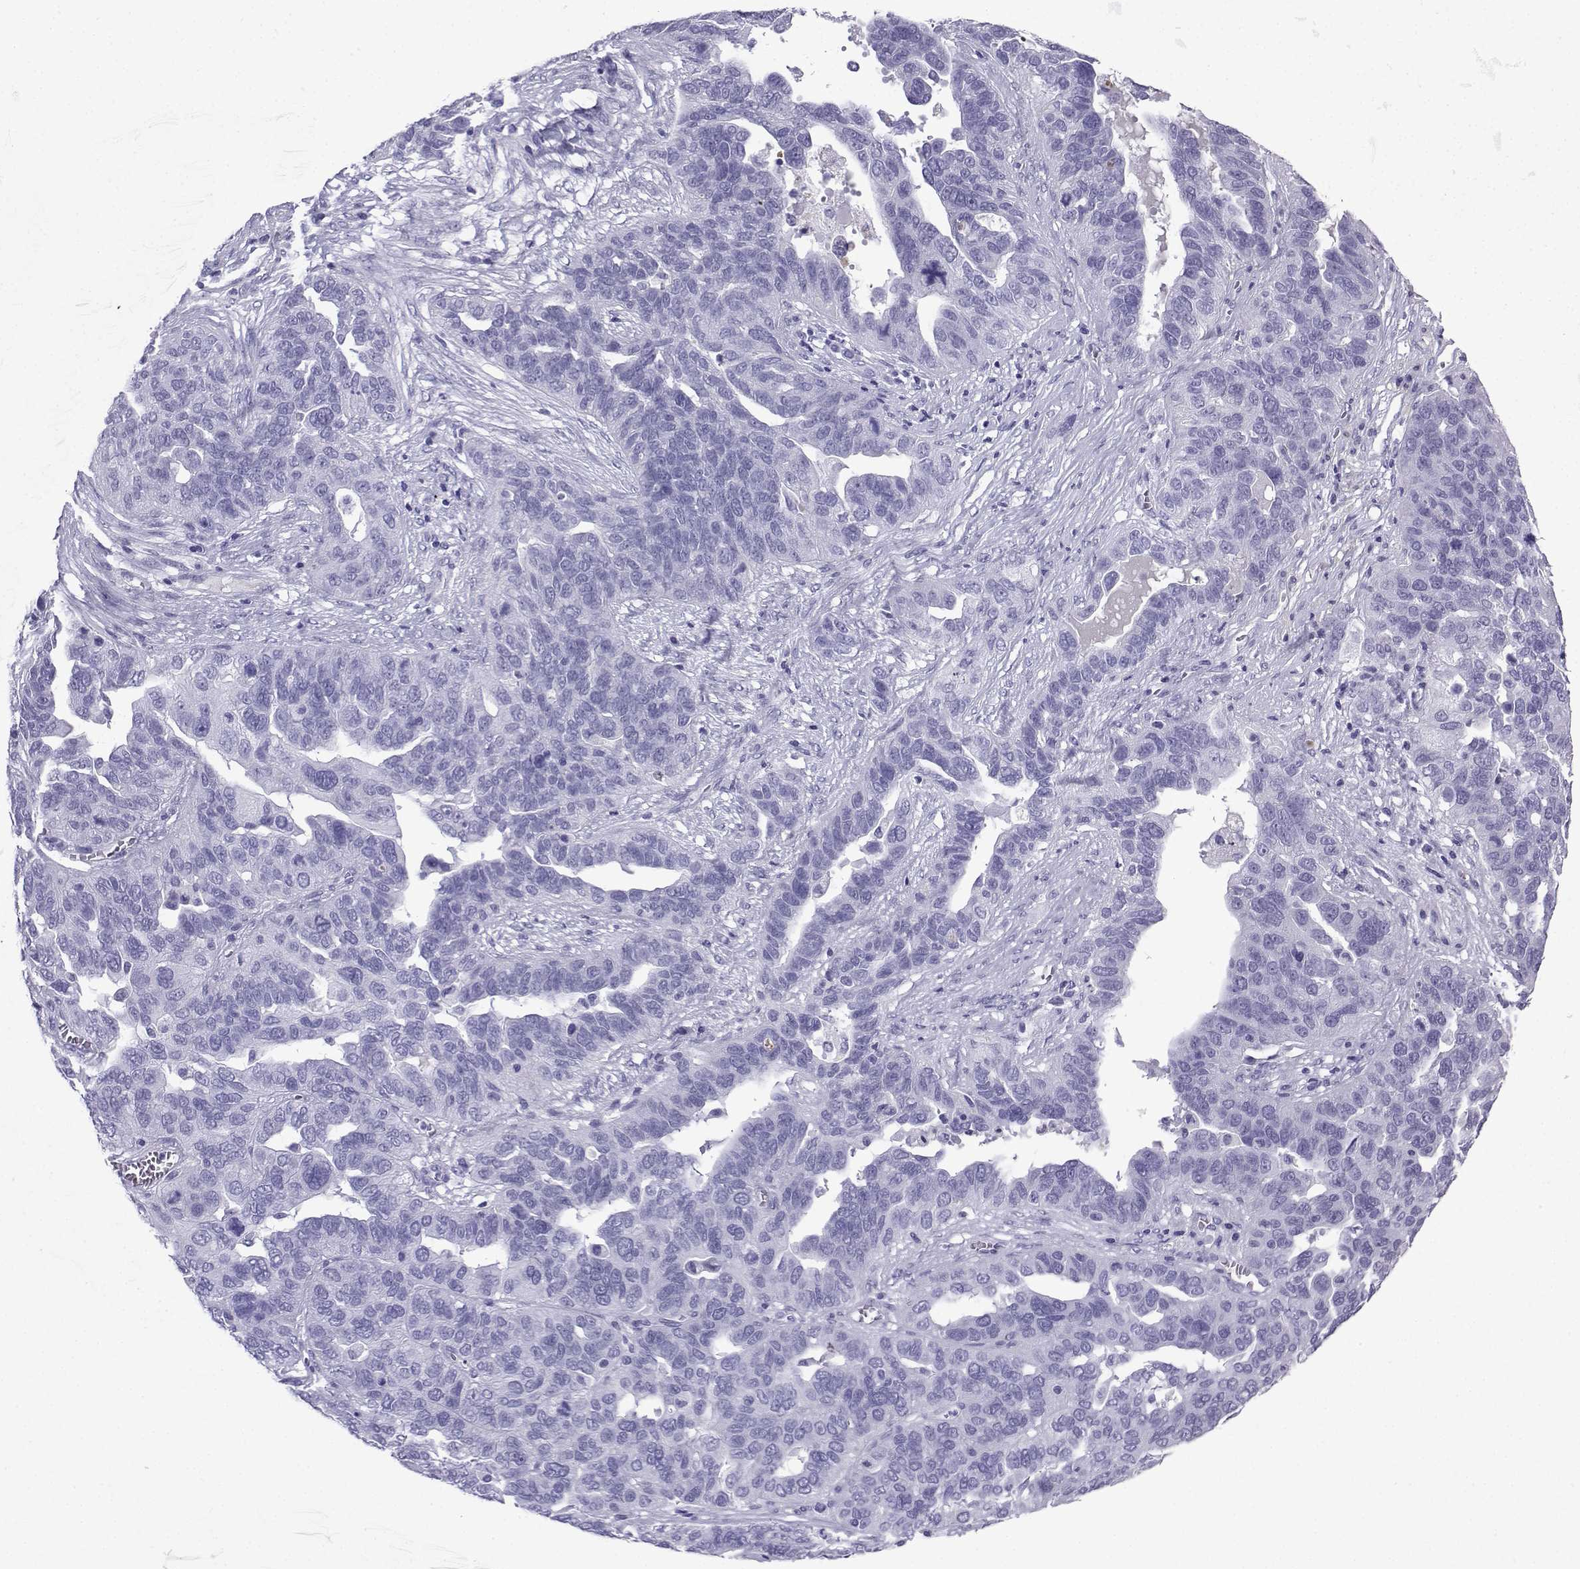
{"staining": {"intensity": "negative", "quantity": "none", "location": "none"}, "tissue": "ovarian cancer", "cell_type": "Tumor cells", "image_type": "cancer", "snomed": [{"axis": "morphology", "description": "Carcinoma, endometroid"}, {"axis": "topography", "description": "Soft tissue"}, {"axis": "topography", "description": "Ovary"}], "caption": "The photomicrograph demonstrates no significant positivity in tumor cells of ovarian cancer.", "gene": "SLC18A2", "patient": {"sex": "female", "age": 52}}